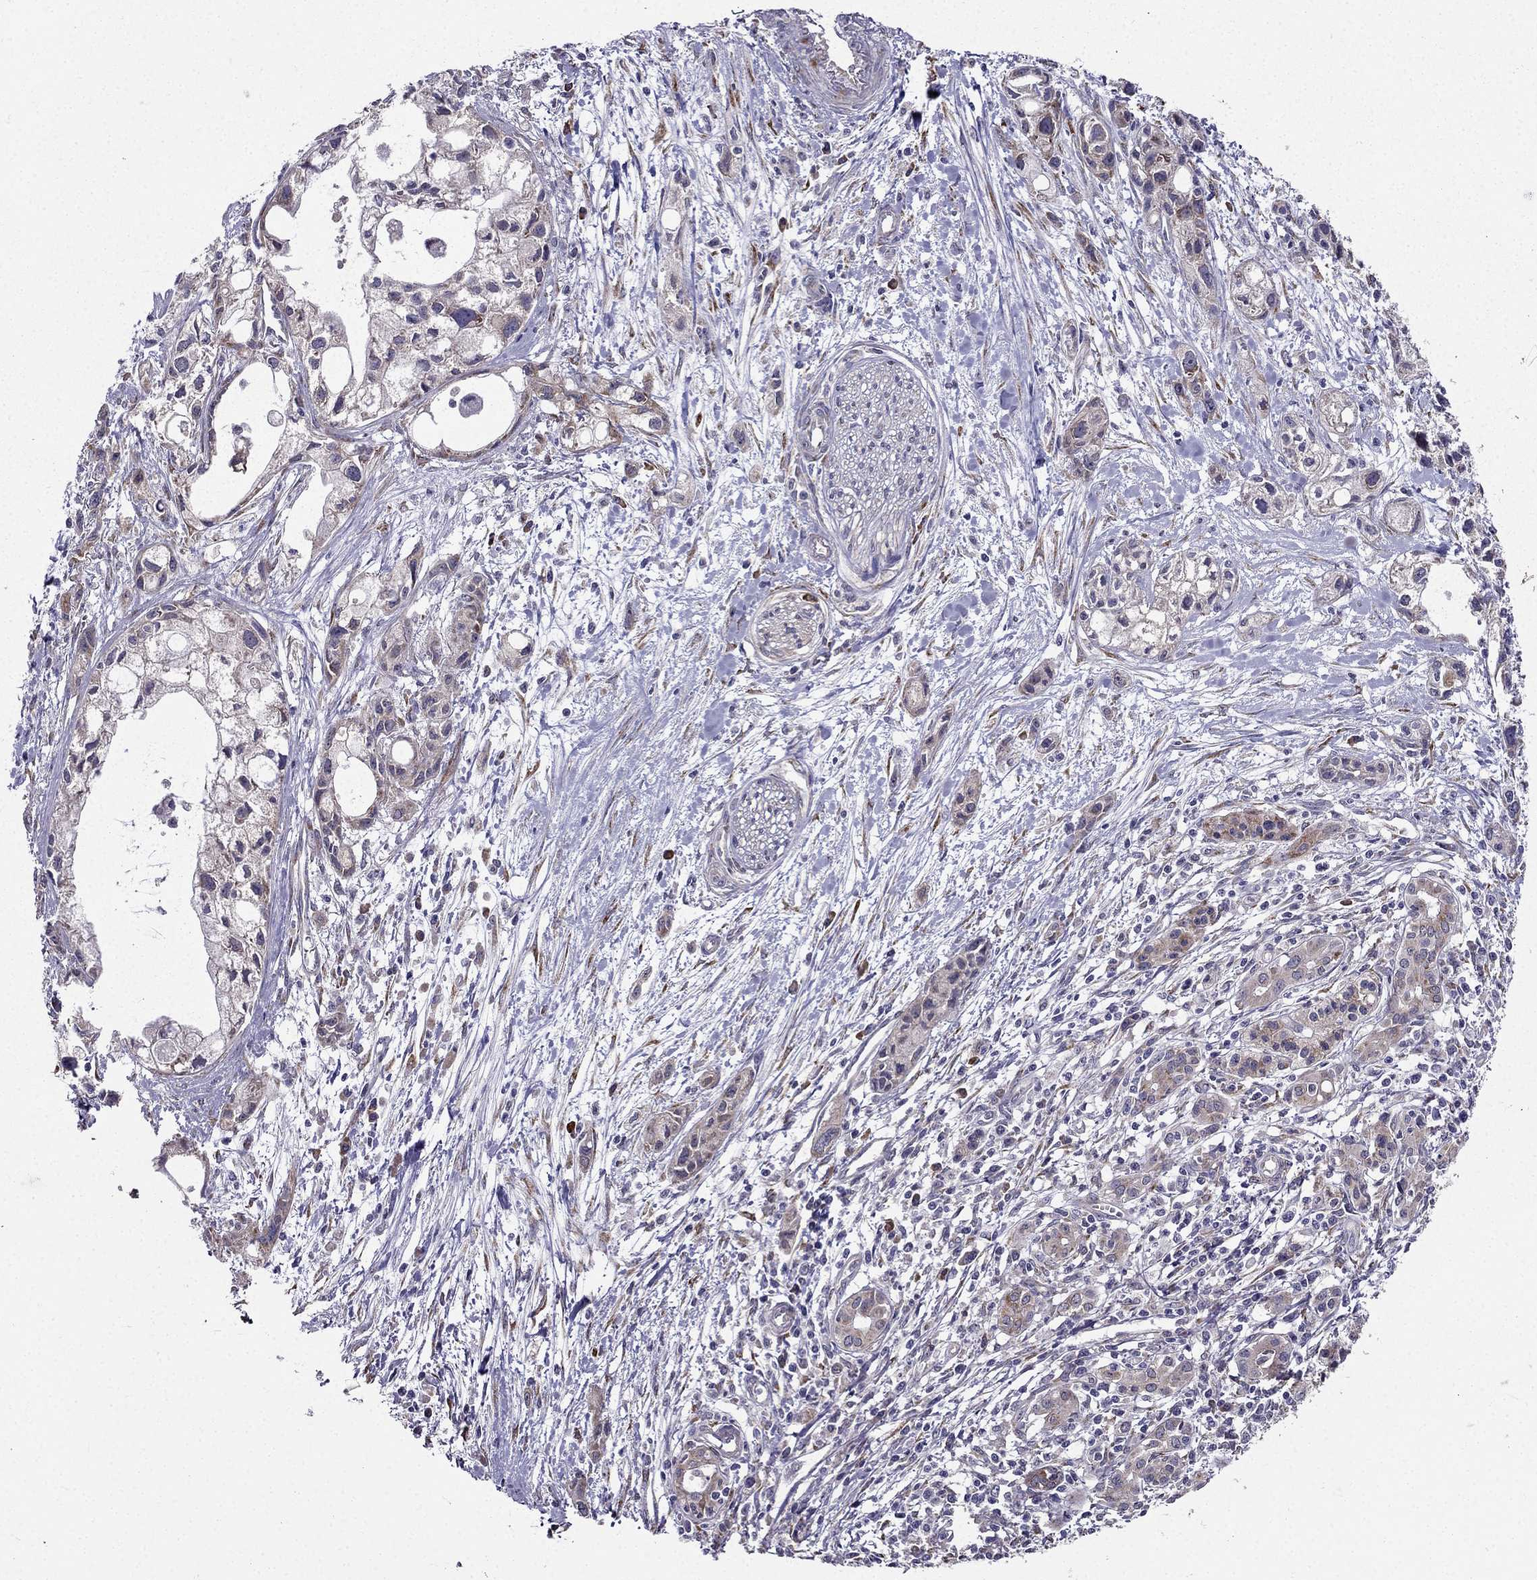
{"staining": {"intensity": "weak", "quantity": "<25%", "location": "cytoplasmic/membranous"}, "tissue": "pancreatic cancer", "cell_type": "Tumor cells", "image_type": "cancer", "snomed": [{"axis": "morphology", "description": "Adenocarcinoma, NOS"}, {"axis": "topography", "description": "Pancreas"}], "caption": "High magnification brightfield microscopy of pancreatic cancer (adenocarcinoma) stained with DAB (brown) and counterstained with hematoxylin (blue): tumor cells show no significant expression. (Stains: DAB (3,3'-diaminobenzidine) immunohistochemistry with hematoxylin counter stain, Microscopy: brightfield microscopy at high magnification).", "gene": "ARHGEF28", "patient": {"sex": "female", "age": 61}}